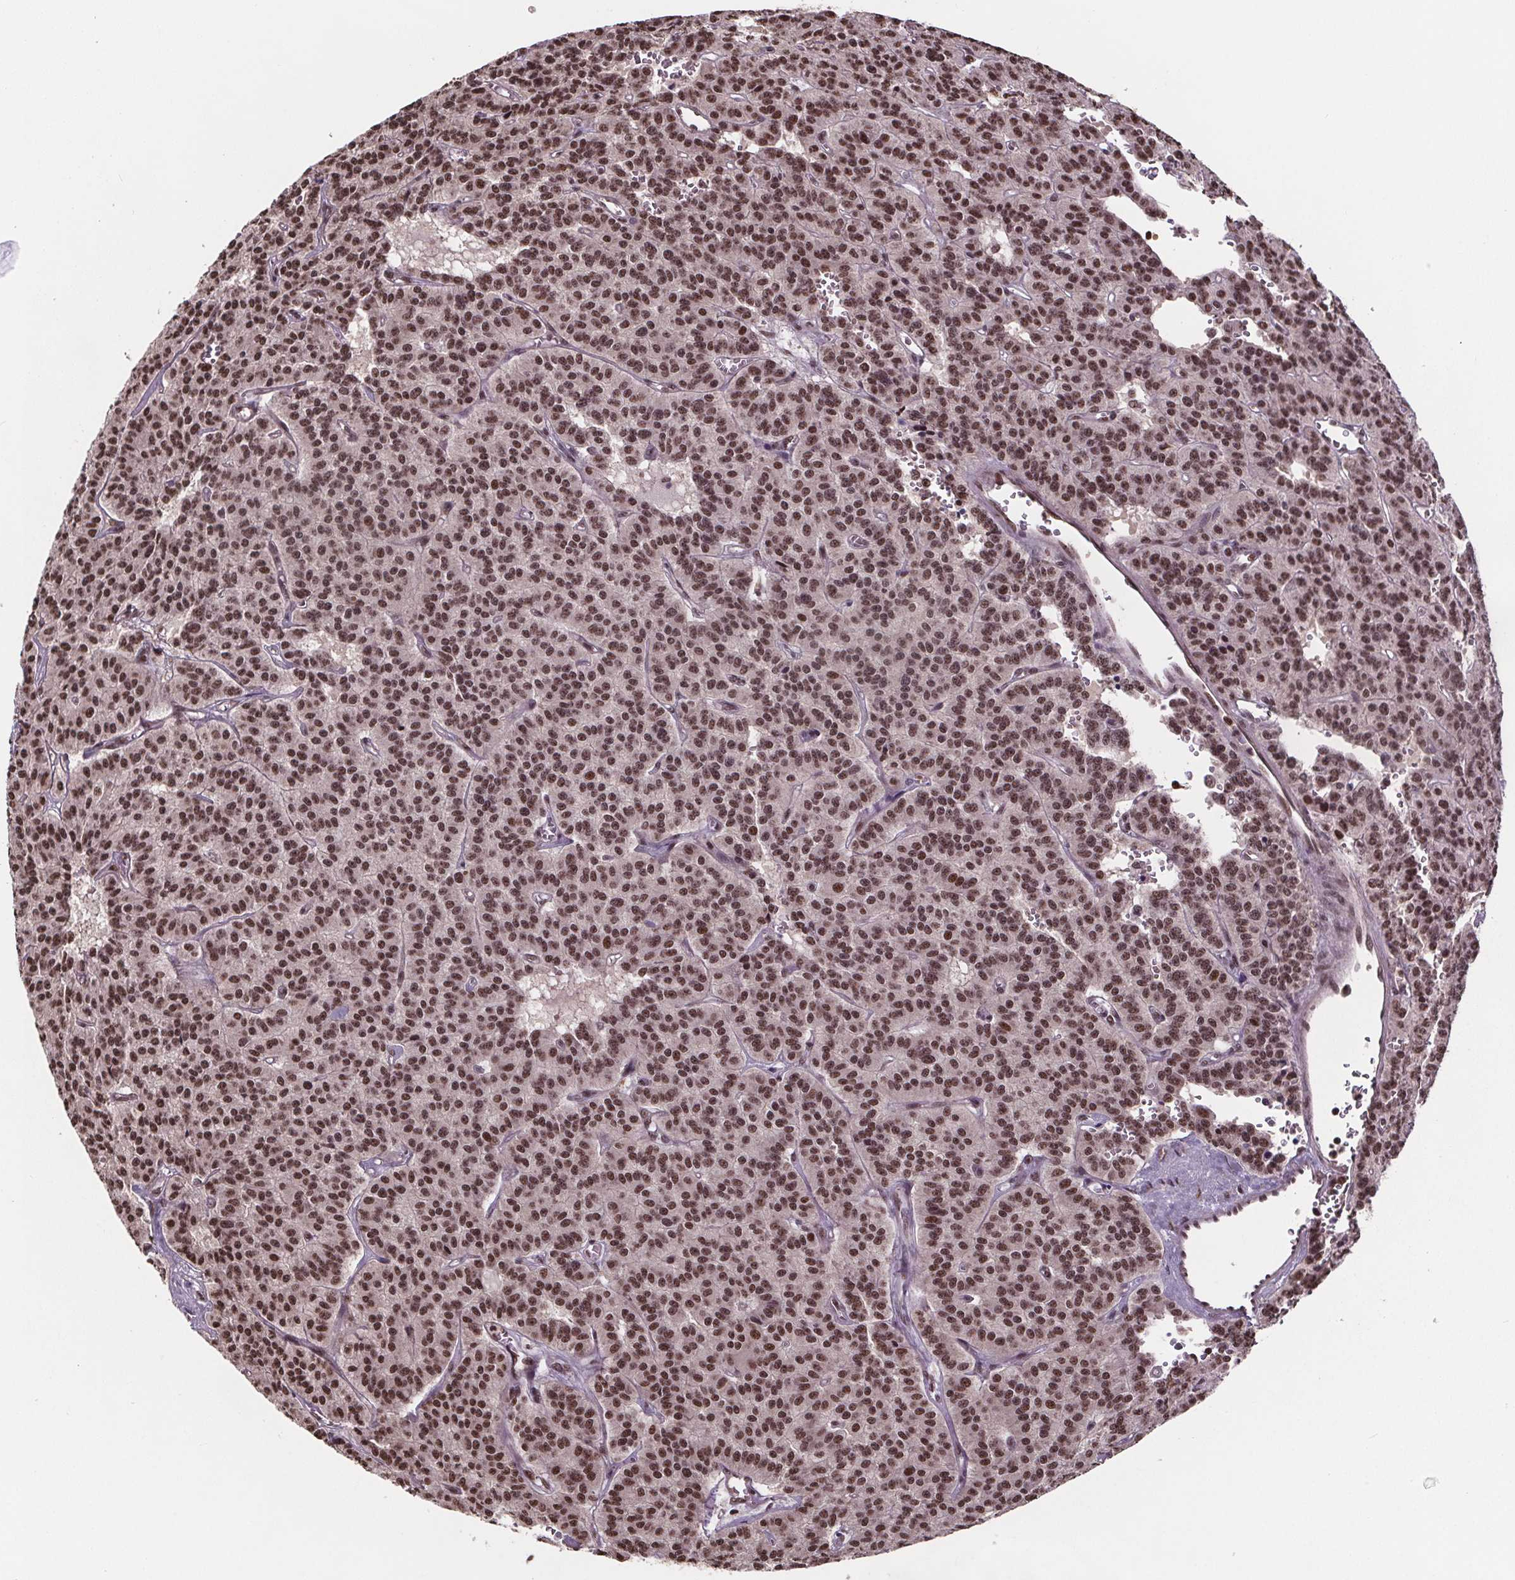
{"staining": {"intensity": "moderate", "quantity": ">75%", "location": "nuclear"}, "tissue": "carcinoid", "cell_type": "Tumor cells", "image_type": "cancer", "snomed": [{"axis": "morphology", "description": "Carcinoid, malignant, NOS"}, {"axis": "topography", "description": "Lung"}], "caption": "A brown stain labels moderate nuclear positivity of a protein in carcinoid tumor cells.", "gene": "JARID2", "patient": {"sex": "female", "age": 71}}